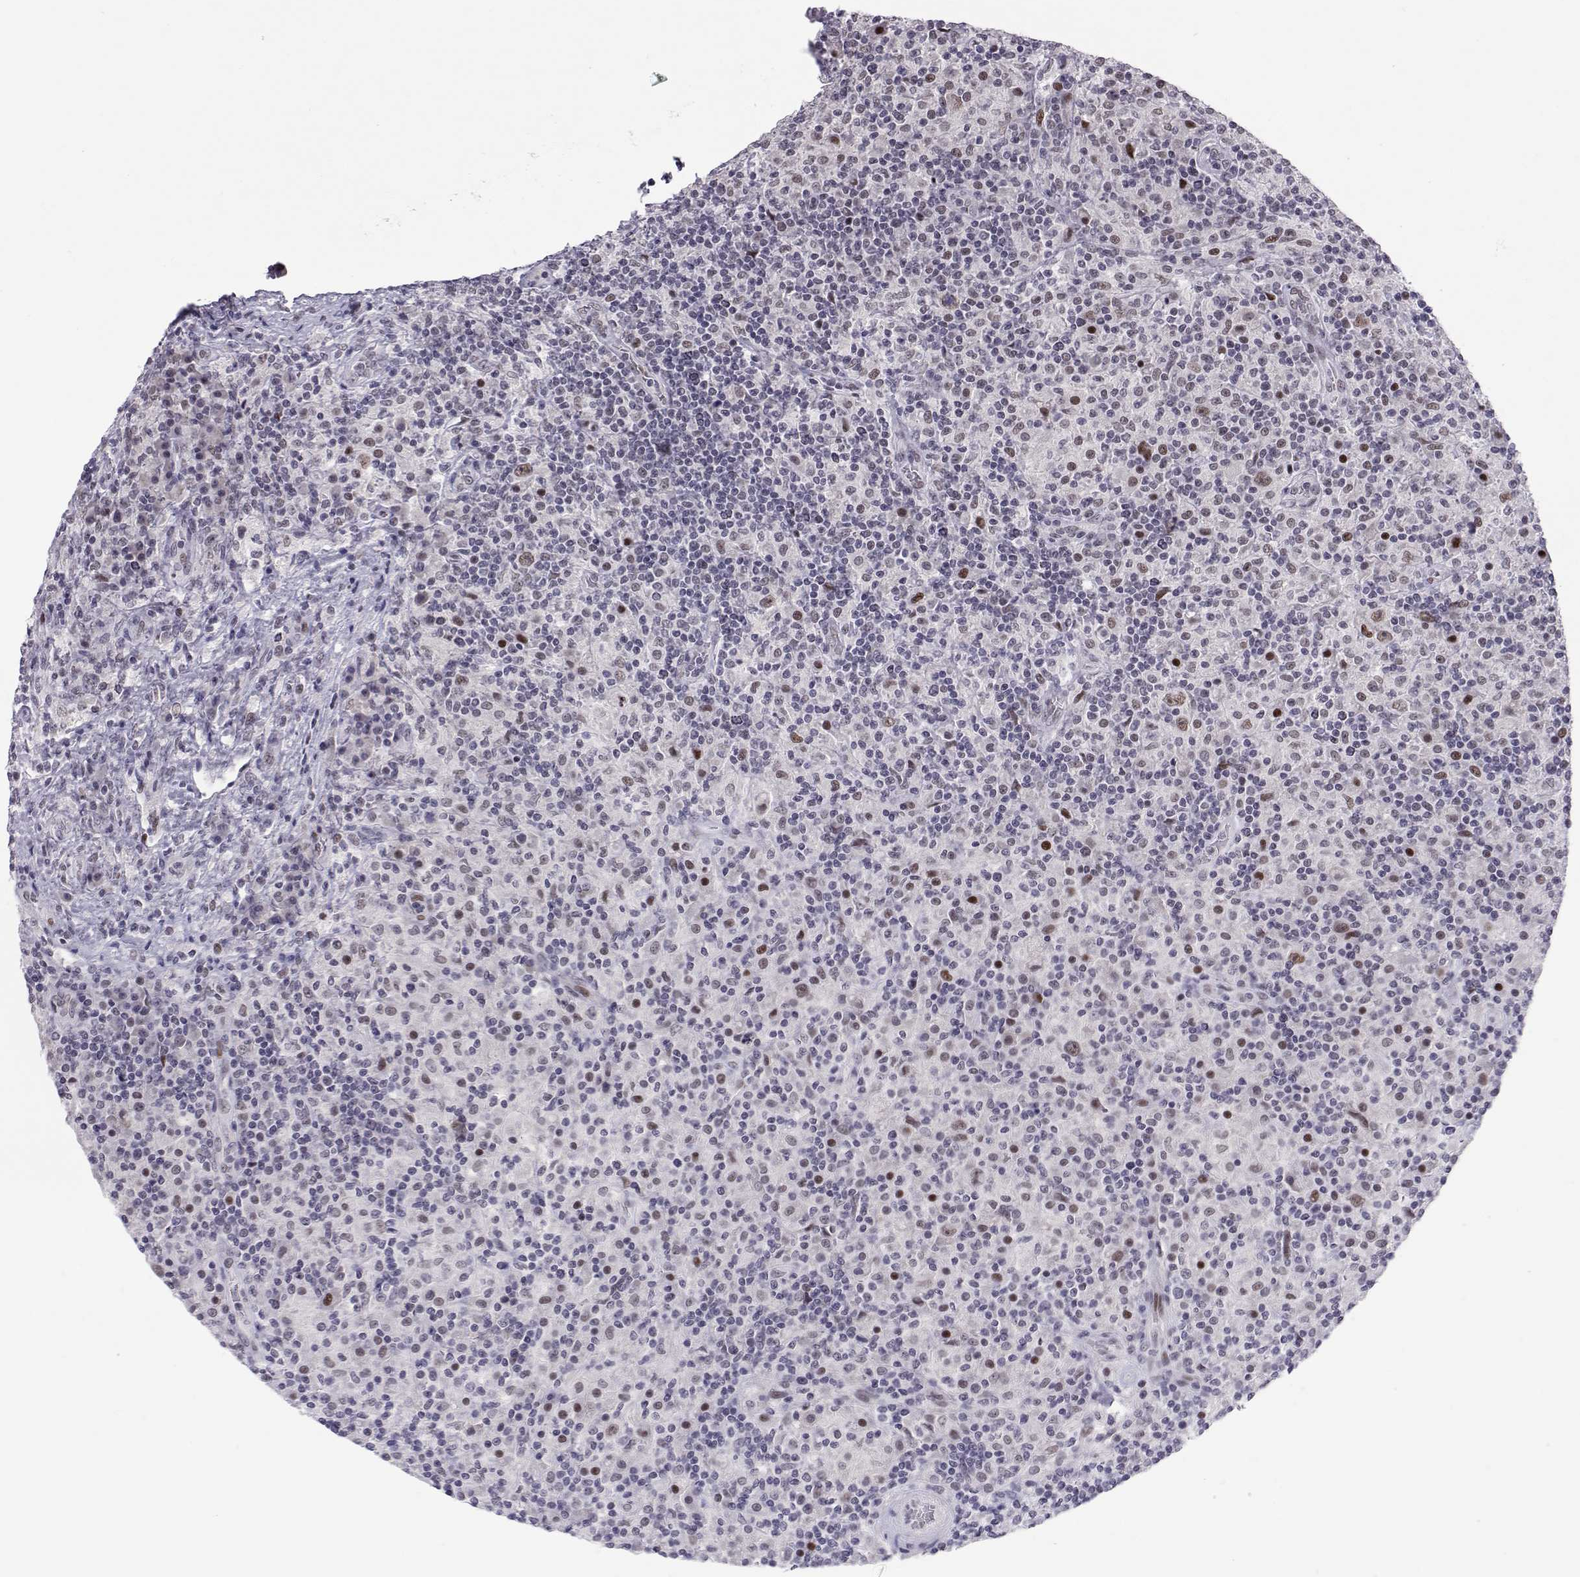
{"staining": {"intensity": "weak", "quantity": ">75%", "location": "nuclear"}, "tissue": "lymphoma", "cell_type": "Tumor cells", "image_type": "cancer", "snomed": [{"axis": "morphology", "description": "Hodgkin's disease, NOS"}, {"axis": "topography", "description": "Lymph node"}], "caption": "Lymphoma tissue shows weak nuclear expression in approximately >75% of tumor cells, visualized by immunohistochemistry.", "gene": "SIX6", "patient": {"sex": "male", "age": 70}}